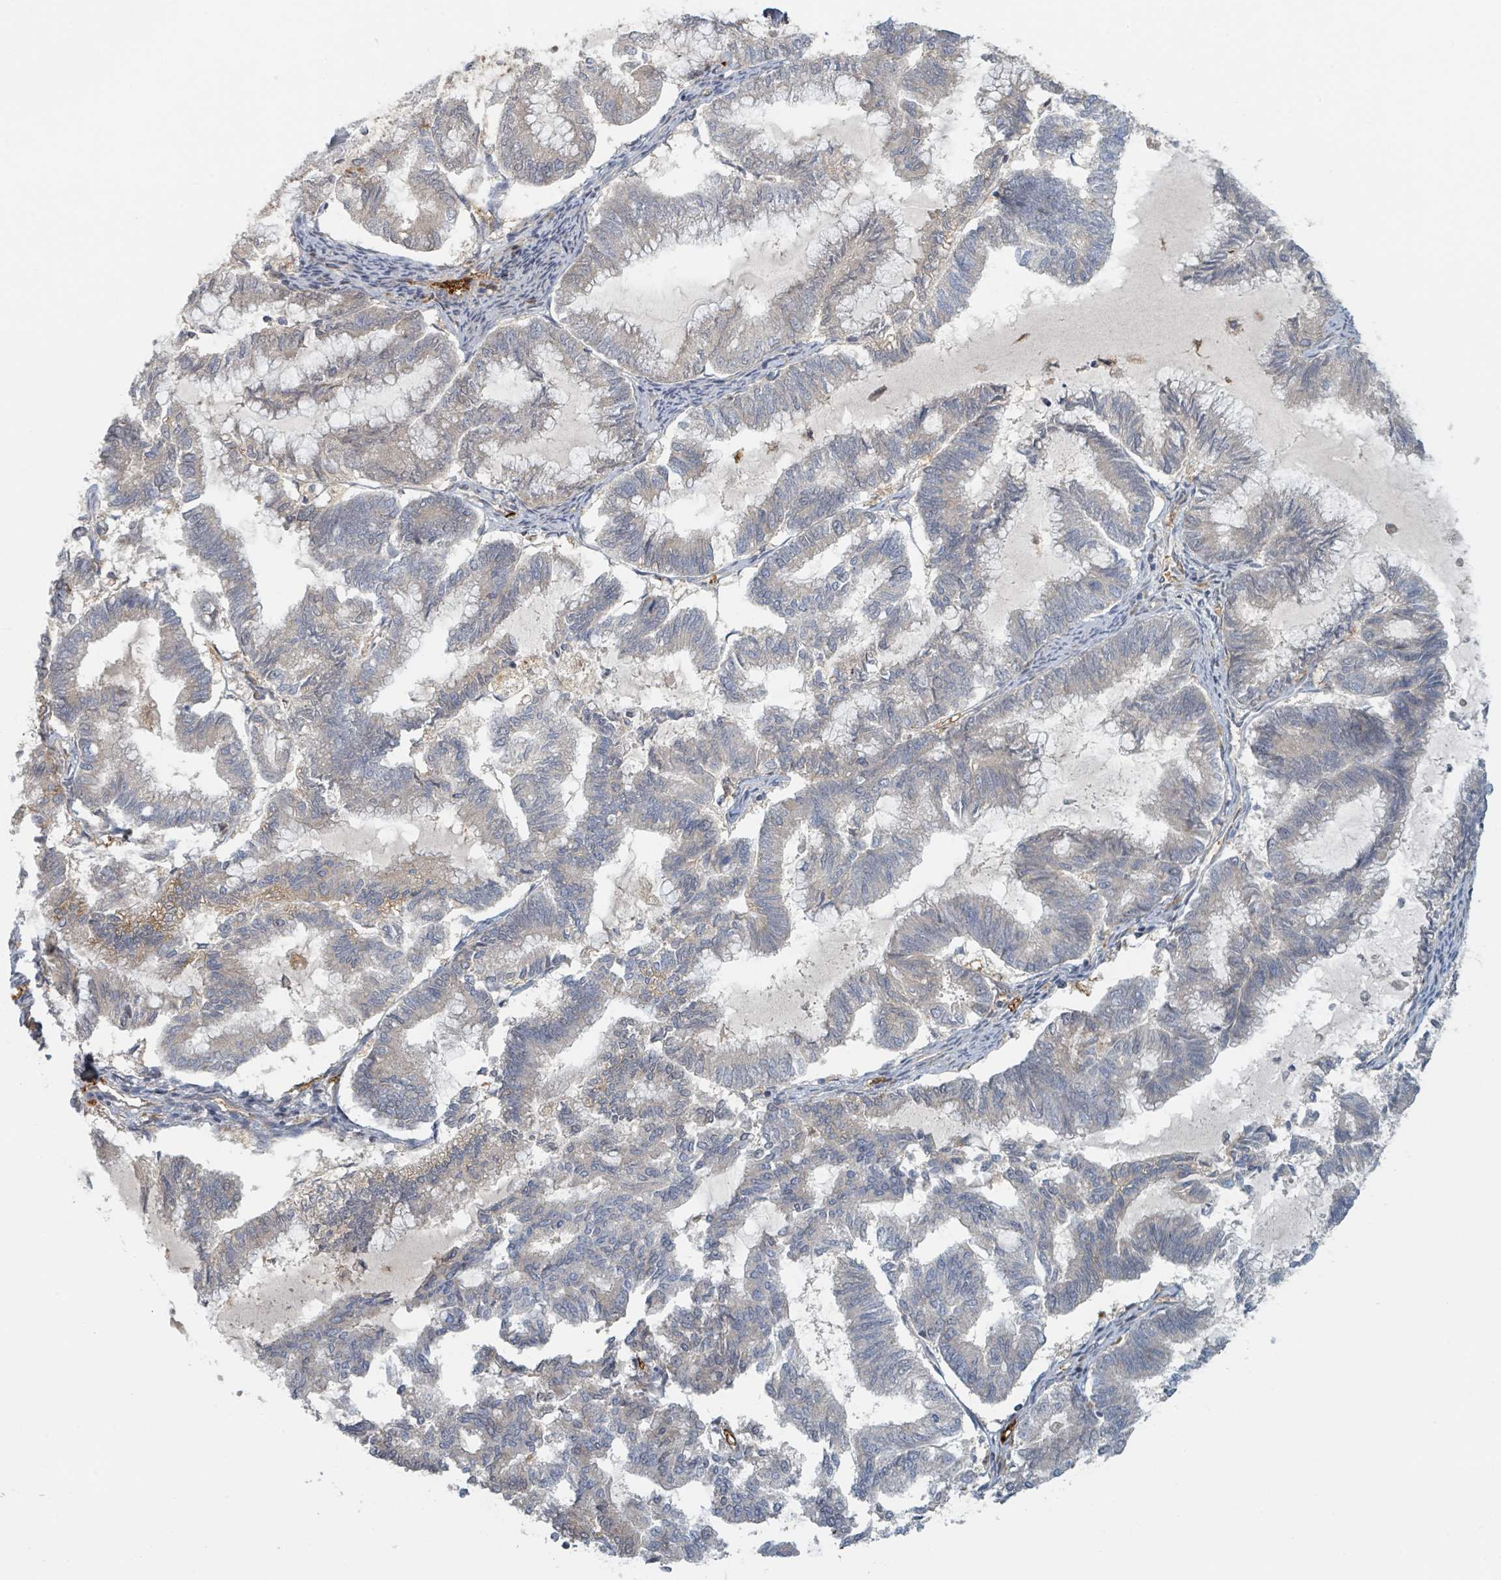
{"staining": {"intensity": "negative", "quantity": "none", "location": "none"}, "tissue": "endometrial cancer", "cell_type": "Tumor cells", "image_type": "cancer", "snomed": [{"axis": "morphology", "description": "Adenocarcinoma, NOS"}, {"axis": "topography", "description": "Endometrium"}], "caption": "High power microscopy micrograph of an IHC photomicrograph of adenocarcinoma (endometrial), revealing no significant expression in tumor cells. (DAB (3,3'-diaminobenzidine) IHC, high magnification).", "gene": "TRPC4AP", "patient": {"sex": "female", "age": 79}}